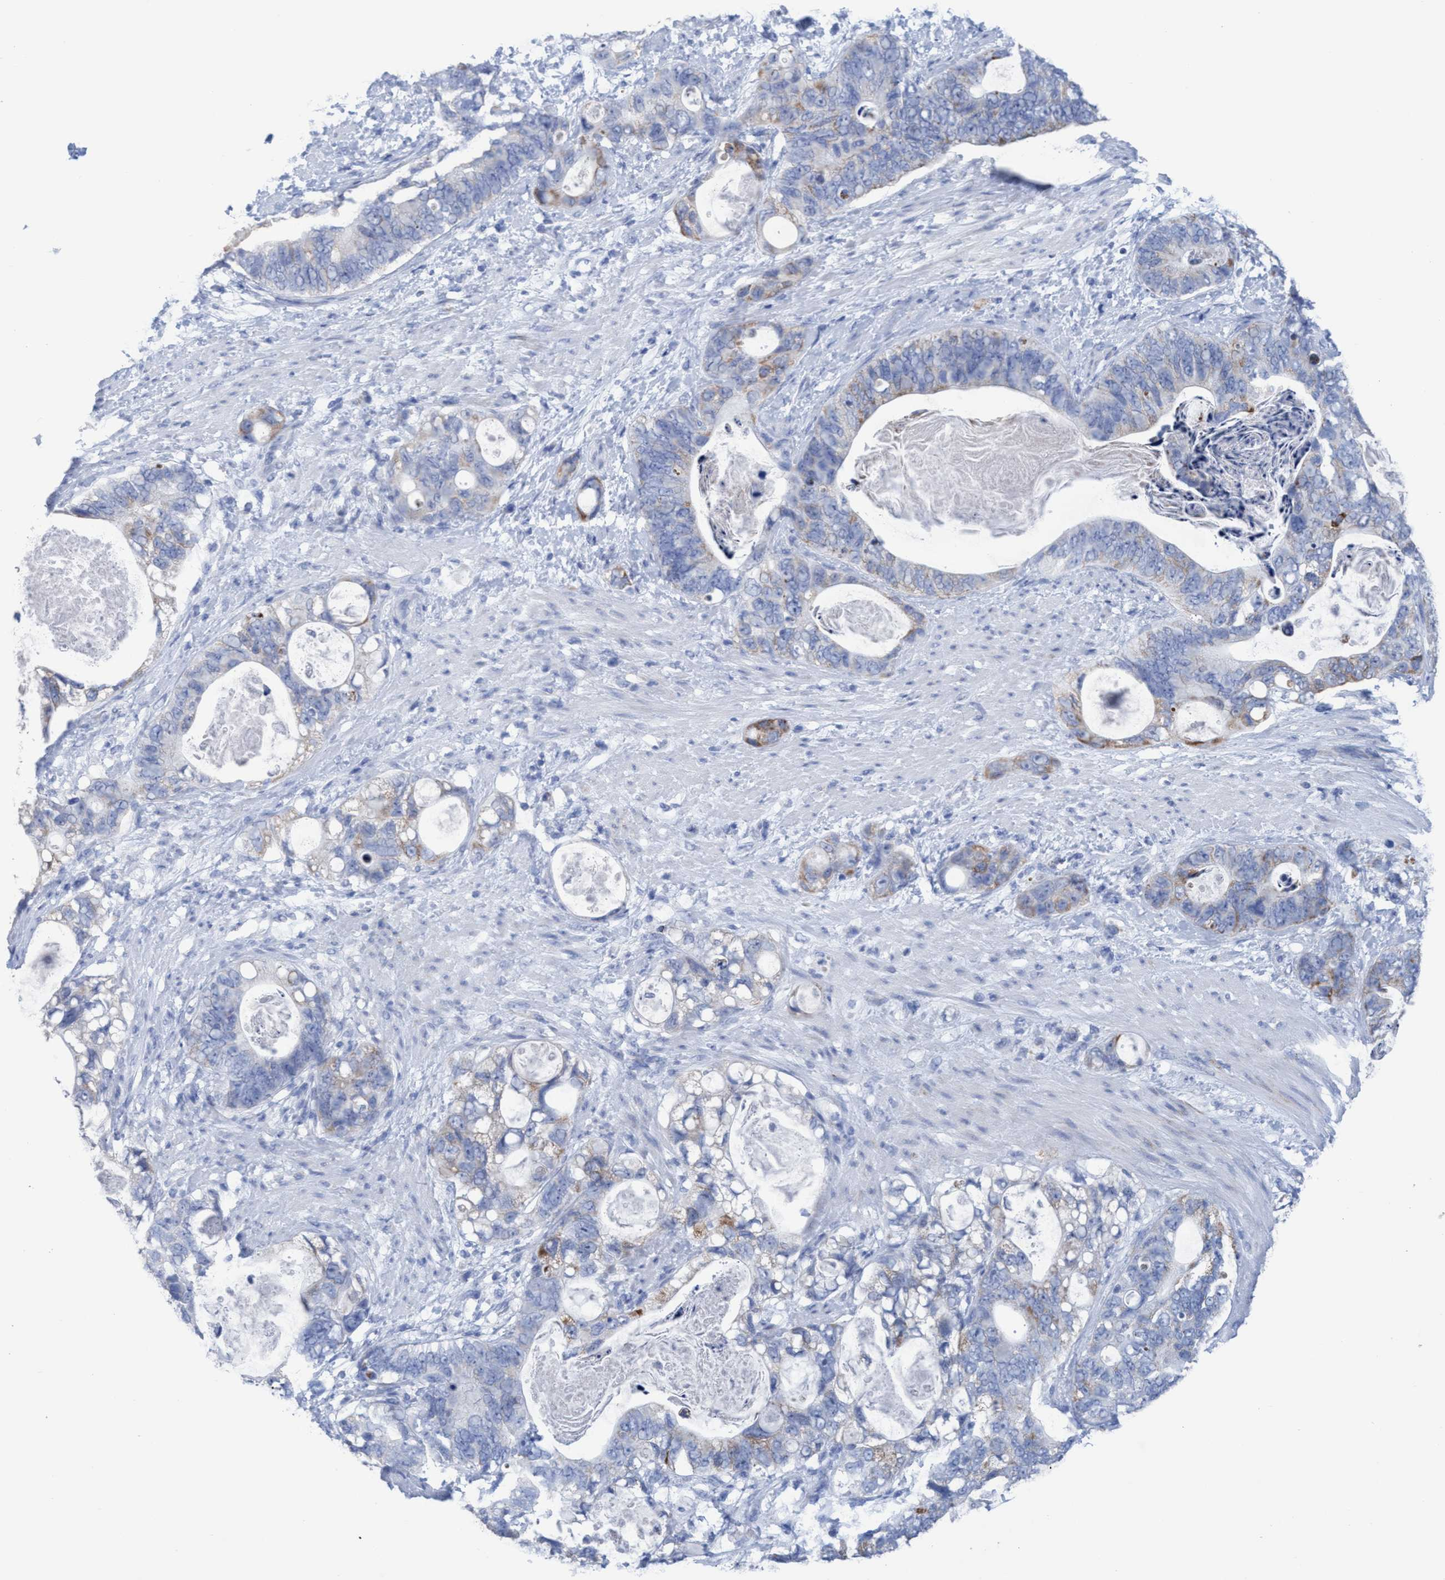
{"staining": {"intensity": "weak", "quantity": "<25%", "location": "cytoplasmic/membranous"}, "tissue": "stomach cancer", "cell_type": "Tumor cells", "image_type": "cancer", "snomed": [{"axis": "morphology", "description": "Normal tissue, NOS"}, {"axis": "morphology", "description": "Adenocarcinoma, NOS"}, {"axis": "topography", "description": "Stomach"}], "caption": "DAB immunohistochemical staining of human stomach adenocarcinoma displays no significant expression in tumor cells.", "gene": "RSAD1", "patient": {"sex": "female", "age": 89}}